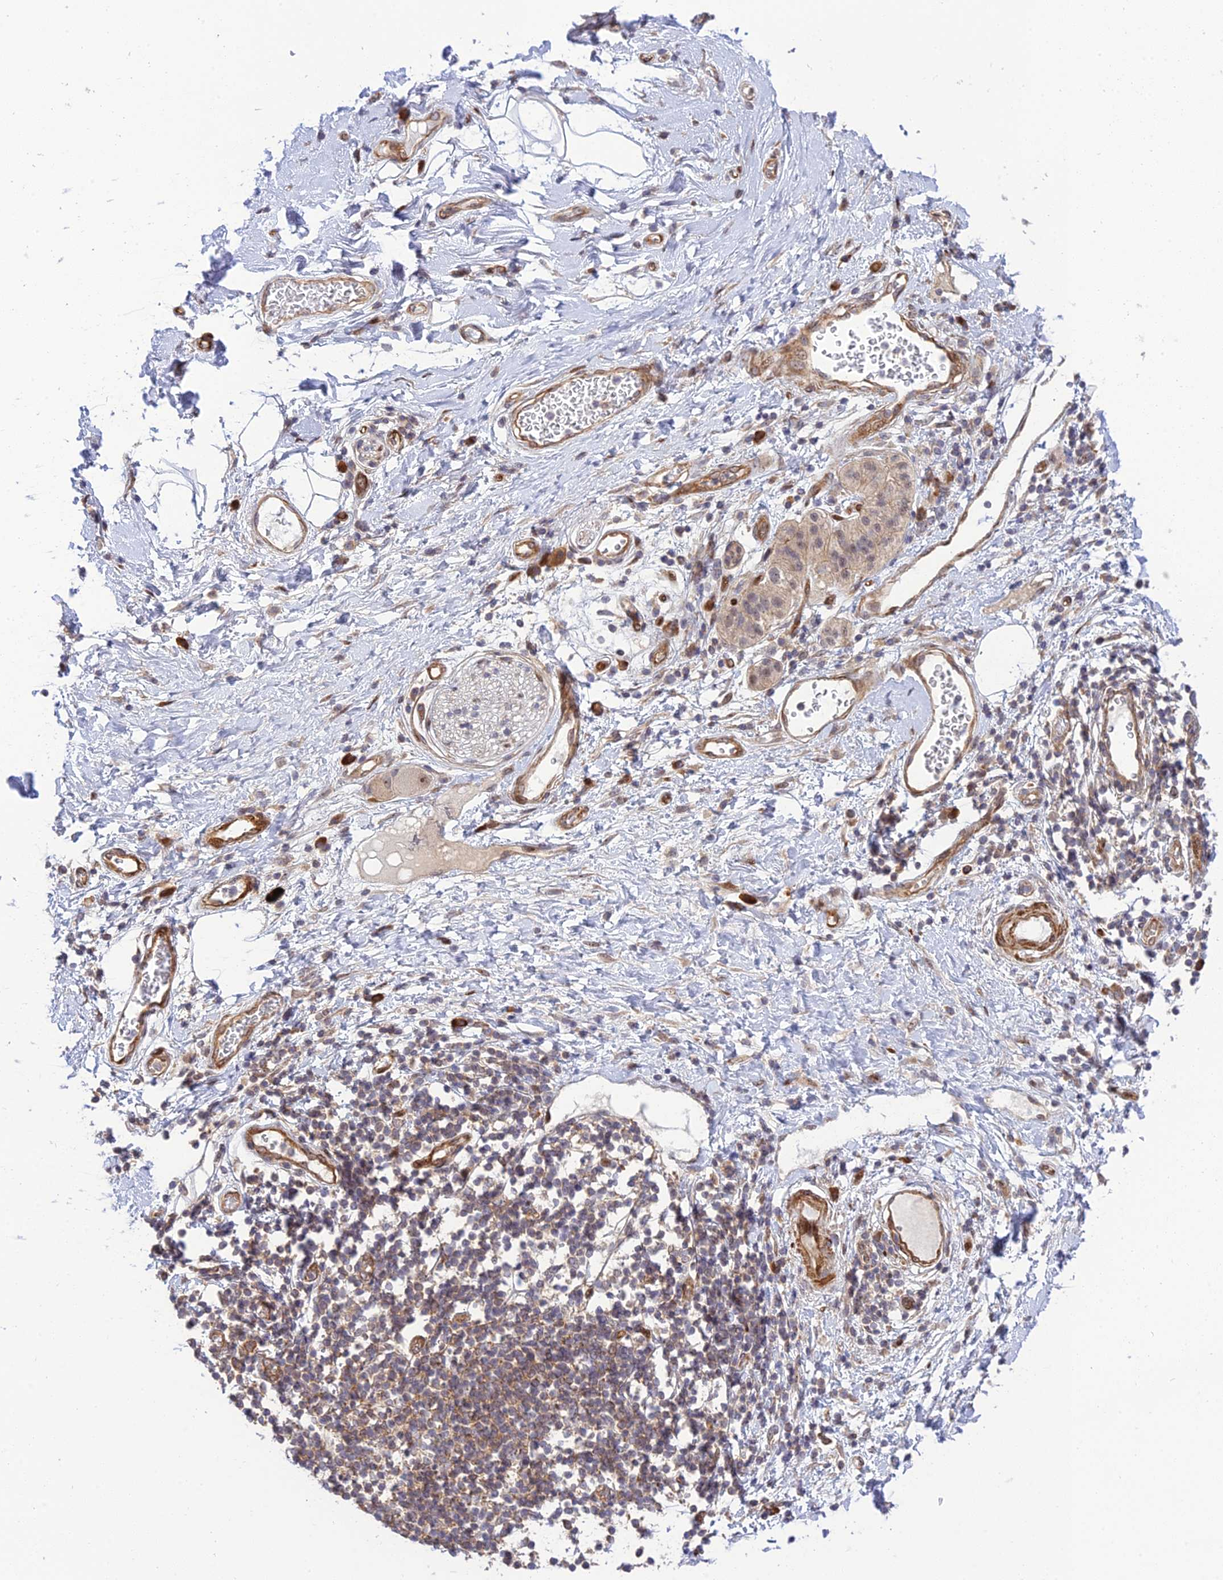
{"staining": {"intensity": "moderate", "quantity": "25%-75%", "location": "cytoplasmic/membranous,nuclear"}, "tissue": "adipose tissue", "cell_type": "Adipocytes", "image_type": "normal", "snomed": [{"axis": "morphology", "description": "Normal tissue, NOS"}, {"axis": "morphology", "description": "Adenocarcinoma, NOS"}, {"axis": "topography", "description": "Duodenum"}, {"axis": "topography", "description": "Peripheral nerve tissue"}], "caption": "The photomicrograph shows immunohistochemical staining of normal adipose tissue. There is moderate cytoplasmic/membranous,nuclear staining is identified in about 25%-75% of adipocytes. The staining was performed using DAB to visualize the protein expression in brown, while the nuclei were stained in blue with hematoxylin (Magnification: 20x).", "gene": "ZNF584", "patient": {"sex": "female", "age": 60}}